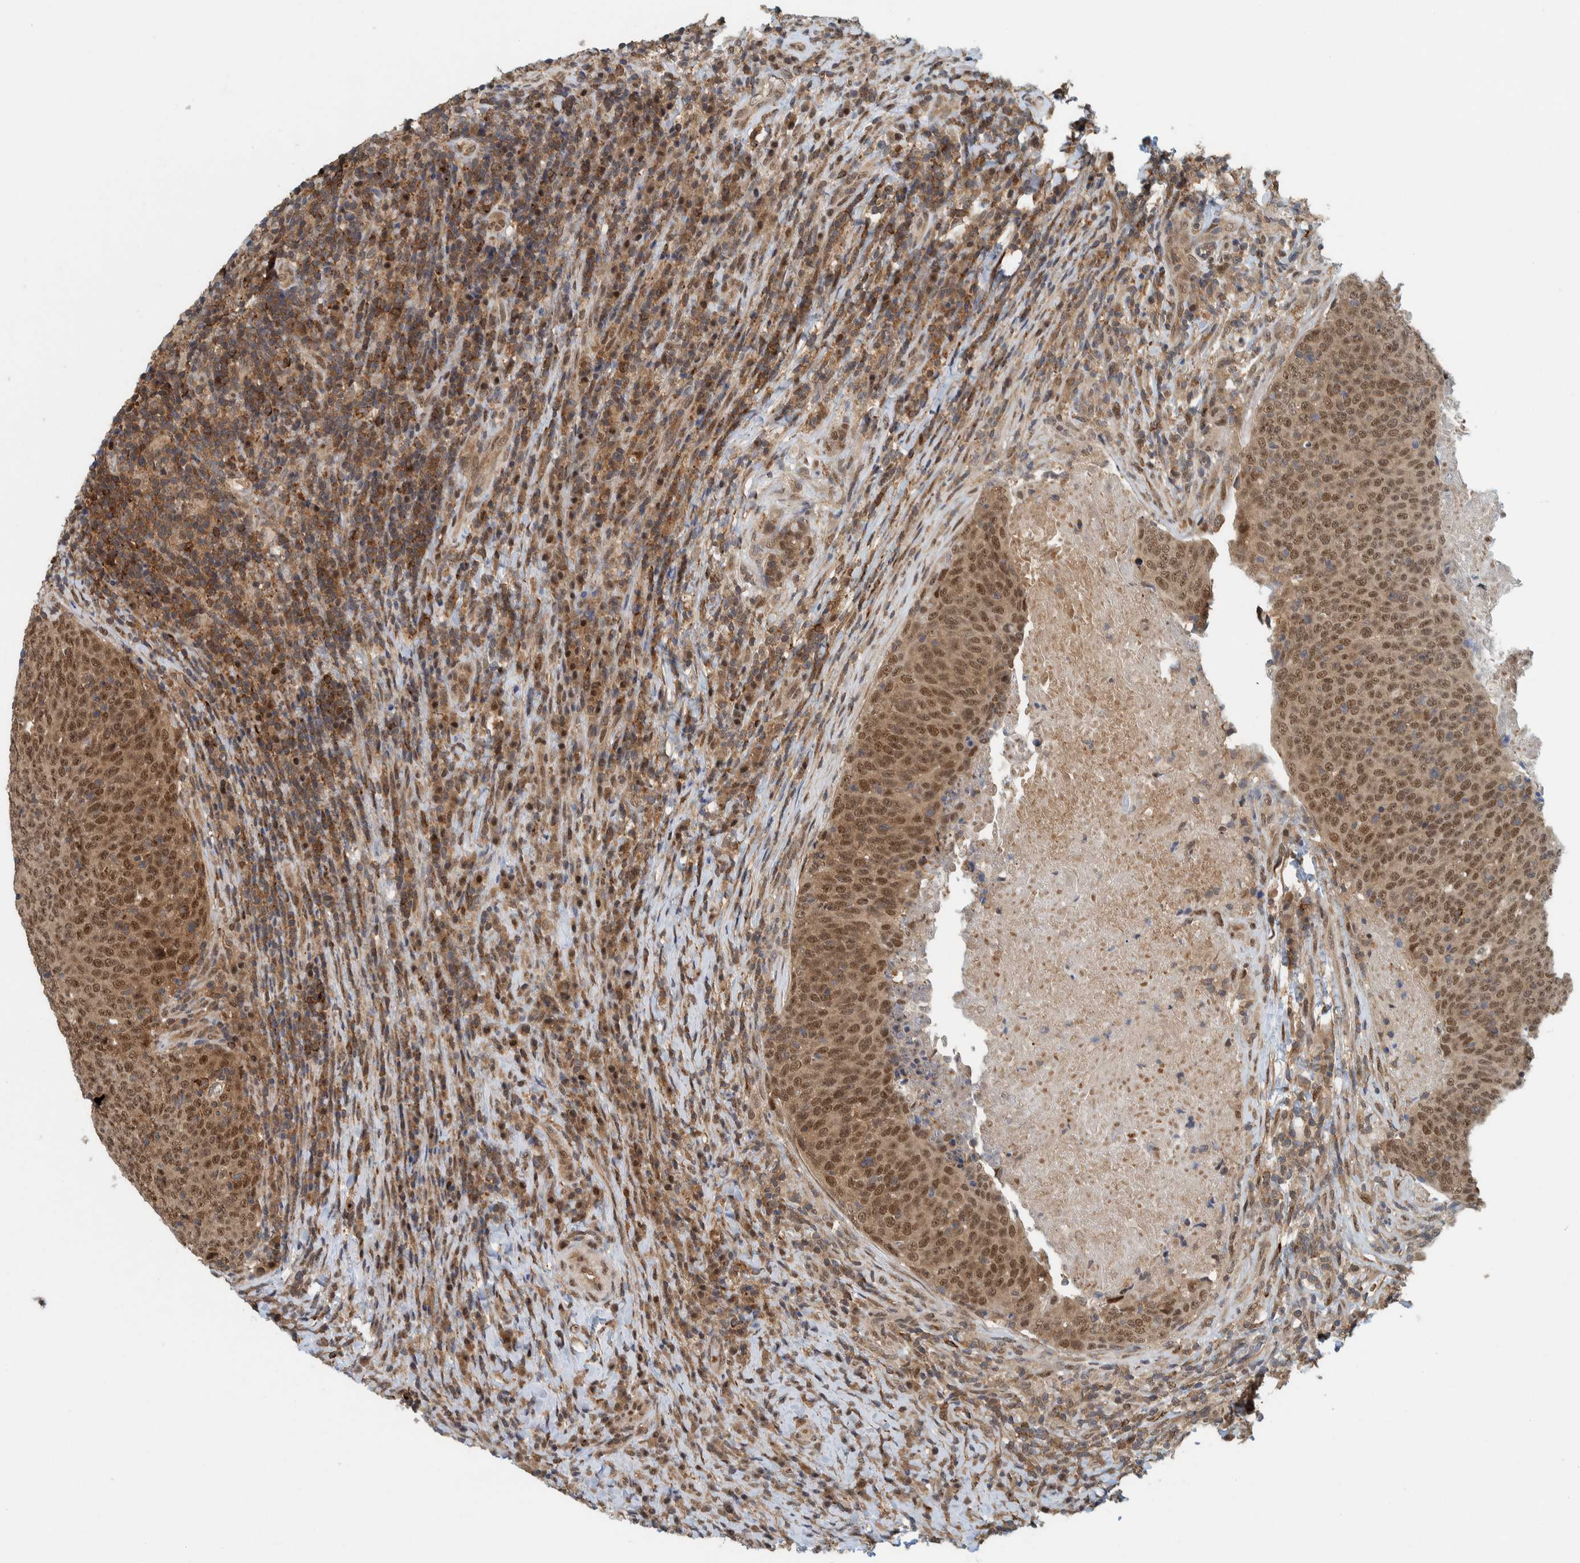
{"staining": {"intensity": "moderate", "quantity": ">75%", "location": "cytoplasmic/membranous,nuclear"}, "tissue": "head and neck cancer", "cell_type": "Tumor cells", "image_type": "cancer", "snomed": [{"axis": "morphology", "description": "Squamous cell carcinoma, NOS"}, {"axis": "morphology", "description": "Squamous cell carcinoma, metastatic, NOS"}, {"axis": "topography", "description": "Lymph node"}, {"axis": "topography", "description": "Head-Neck"}], "caption": "High-magnification brightfield microscopy of metastatic squamous cell carcinoma (head and neck) stained with DAB (3,3'-diaminobenzidine) (brown) and counterstained with hematoxylin (blue). tumor cells exhibit moderate cytoplasmic/membranous and nuclear expression is seen in about>75% of cells.", "gene": "COPS3", "patient": {"sex": "male", "age": 62}}